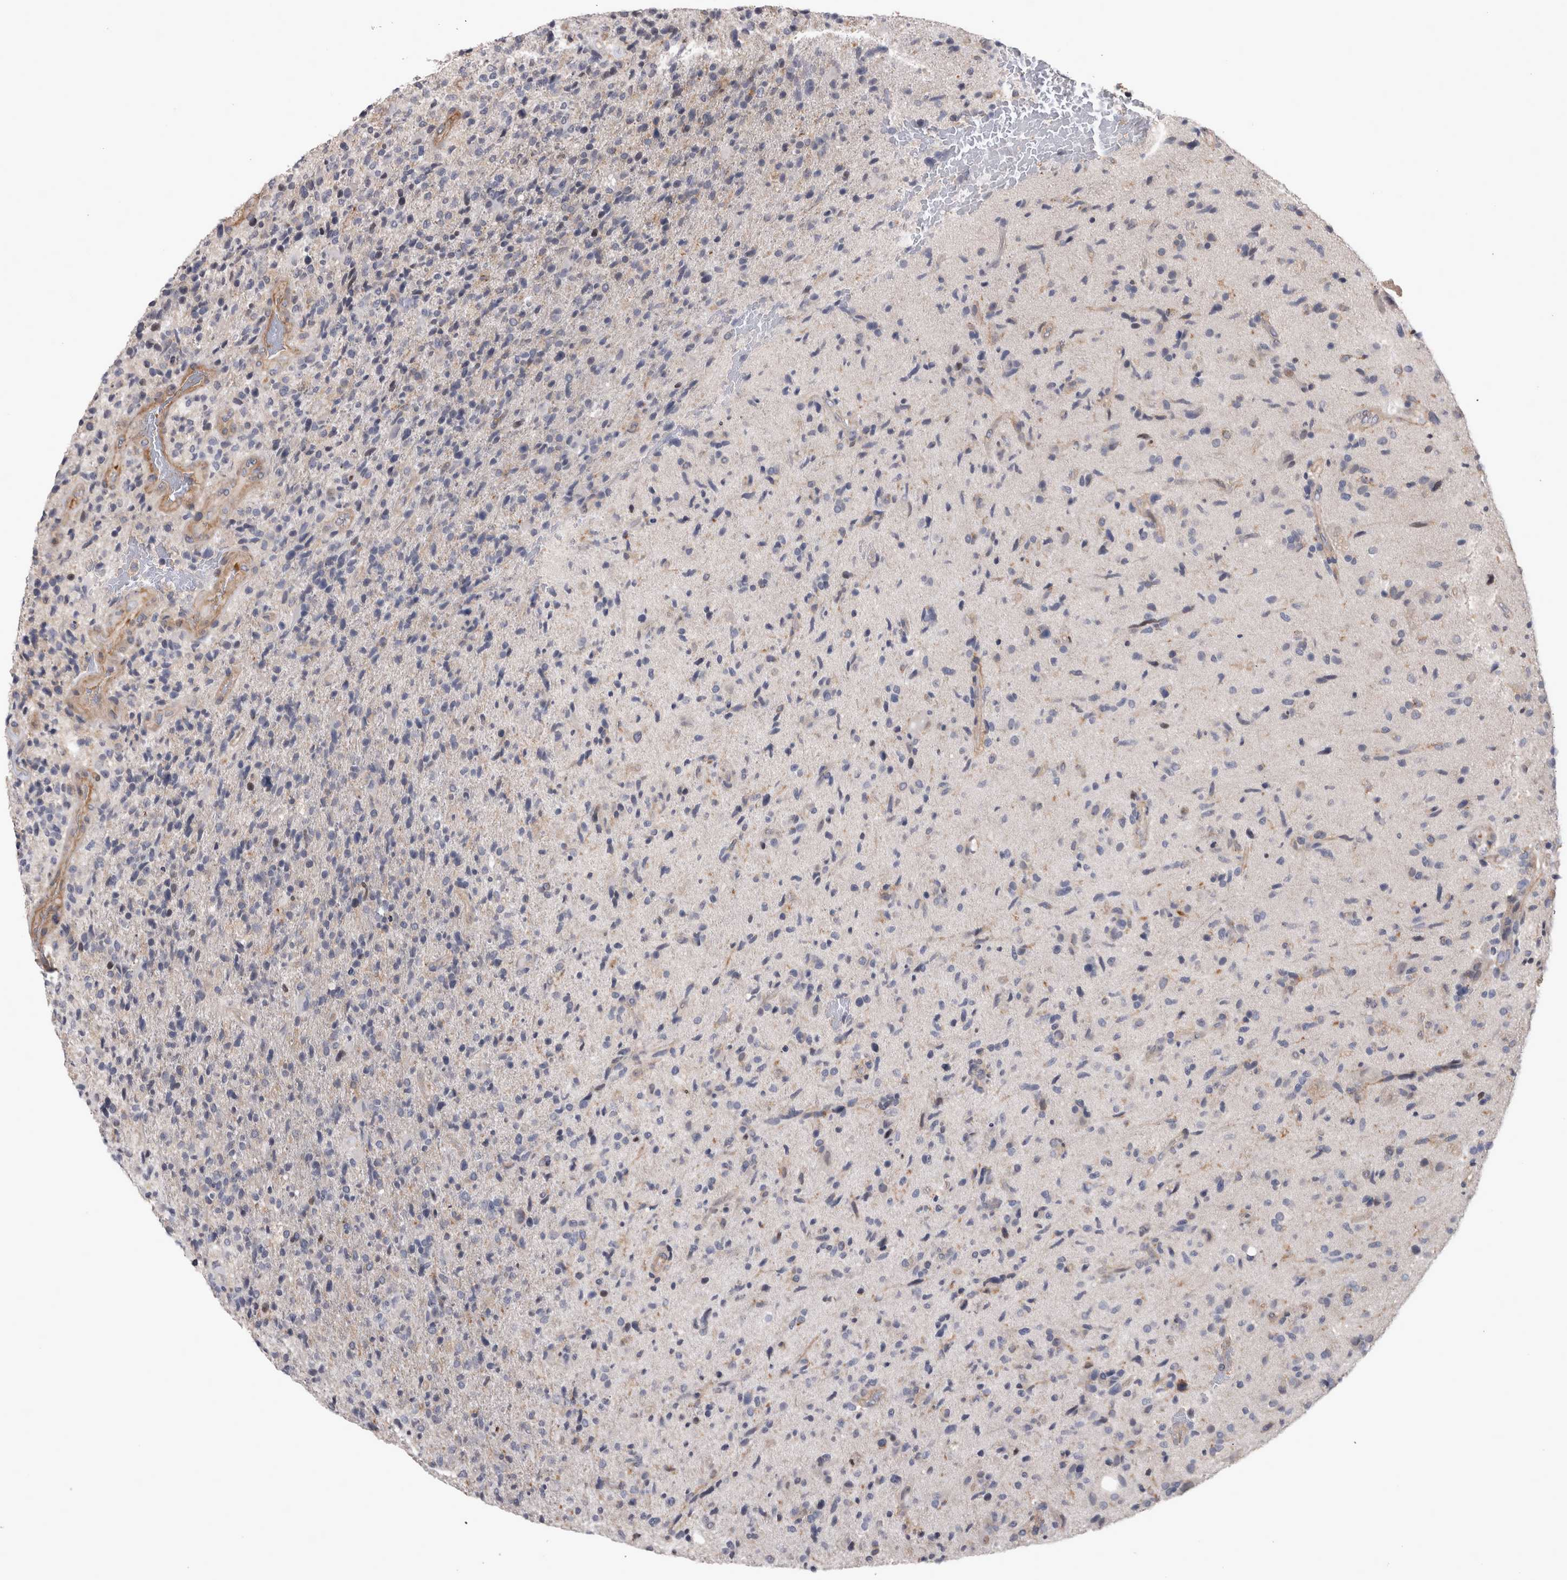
{"staining": {"intensity": "negative", "quantity": "none", "location": "none"}, "tissue": "glioma", "cell_type": "Tumor cells", "image_type": "cancer", "snomed": [{"axis": "morphology", "description": "Glioma, malignant, High grade"}, {"axis": "topography", "description": "Brain"}], "caption": "This is a image of IHC staining of glioma, which shows no positivity in tumor cells.", "gene": "SPATA48", "patient": {"sex": "male", "age": 72}}